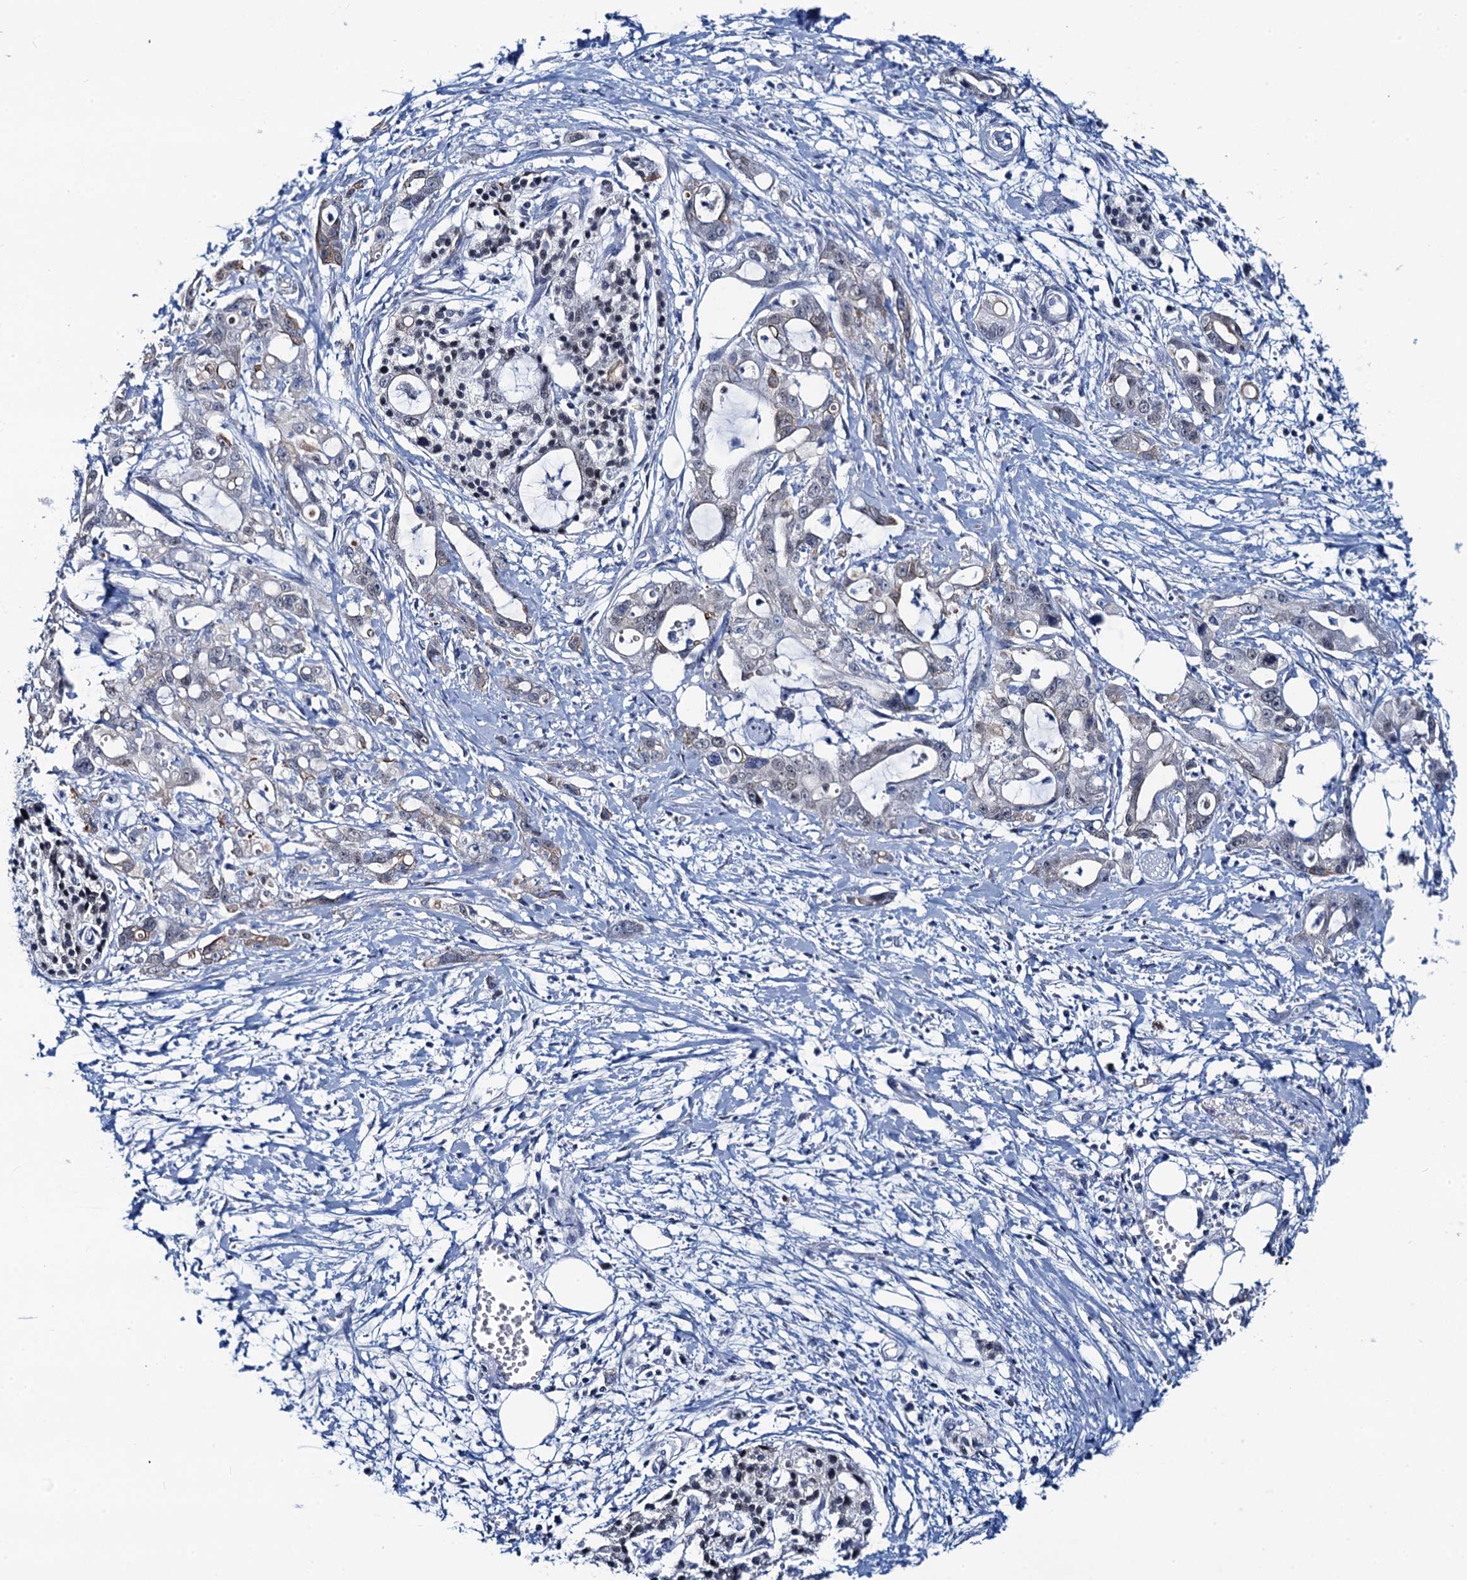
{"staining": {"intensity": "weak", "quantity": "<25%", "location": "cytoplasmic/membranous"}, "tissue": "pancreatic cancer", "cell_type": "Tumor cells", "image_type": "cancer", "snomed": [{"axis": "morphology", "description": "Adenocarcinoma, NOS"}, {"axis": "topography", "description": "Pancreas"}], "caption": "High magnification brightfield microscopy of pancreatic adenocarcinoma stained with DAB (3,3'-diaminobenzidine) (brown) and counterstained with hematoxylin (blue): tumor cells show no significant expression.", "gene": "TOX3", "patient": {"sex": "male", "age": 68}}